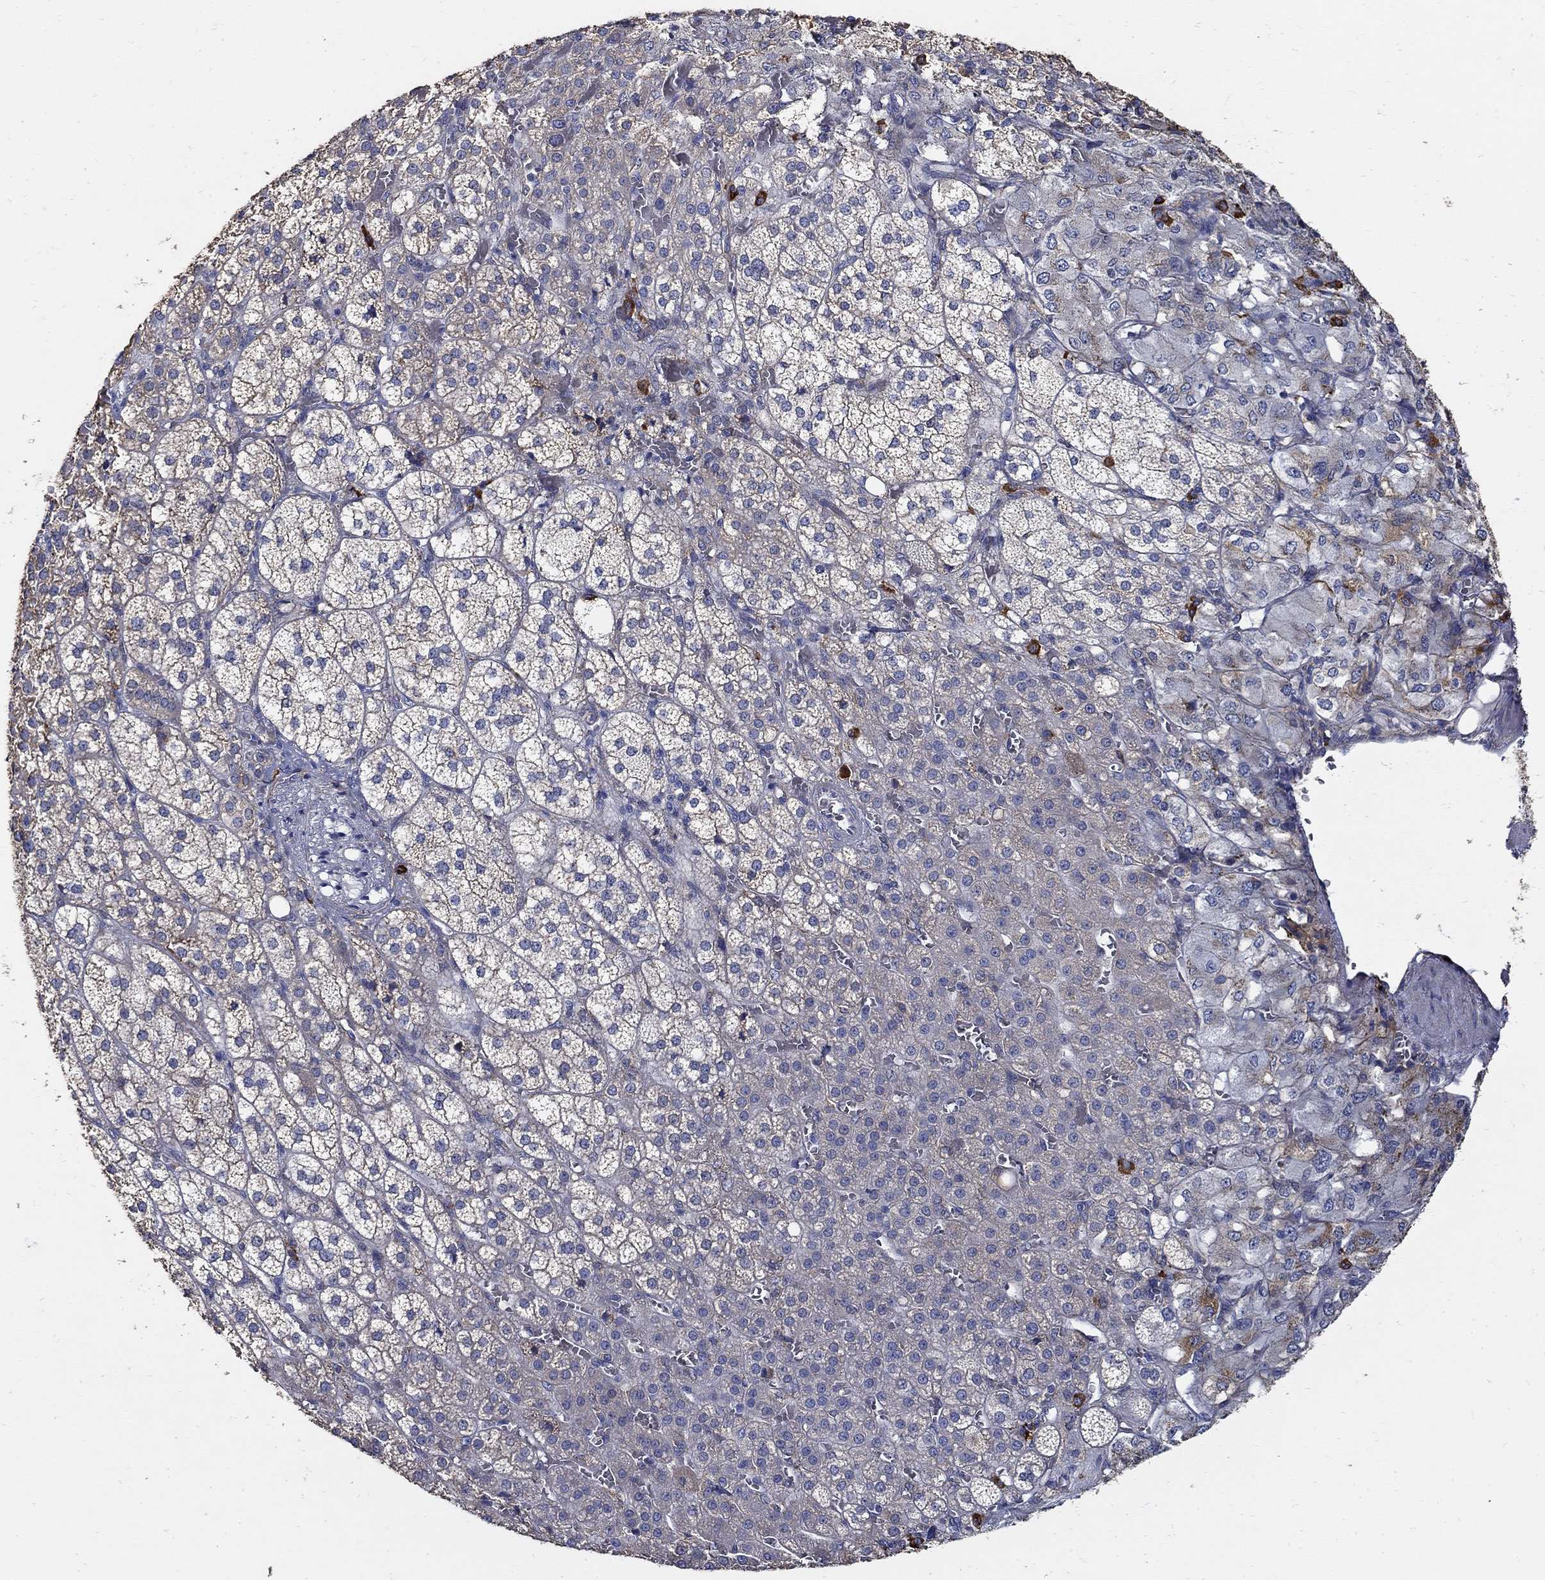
{"staining": {"intensity": "weak", "quantity": "<25%", "location": "cytoplasmic/membranous"}, "tissue": "adrenal gland", "cell_type": "Glandular cells", "image_type": "normal", "snomed": [{"axis": "morphology", "description": "Normal tissue, NOS"}, {"axis": "topography", "description": "Adrenal gland"}], "caption": "This is an immunohistochemistry (IHC) image of benign adrenal gland. There is no expression in glandular cells.", "gene": "EMILIN3", "patient": {"sex": "female", "age": 60}}